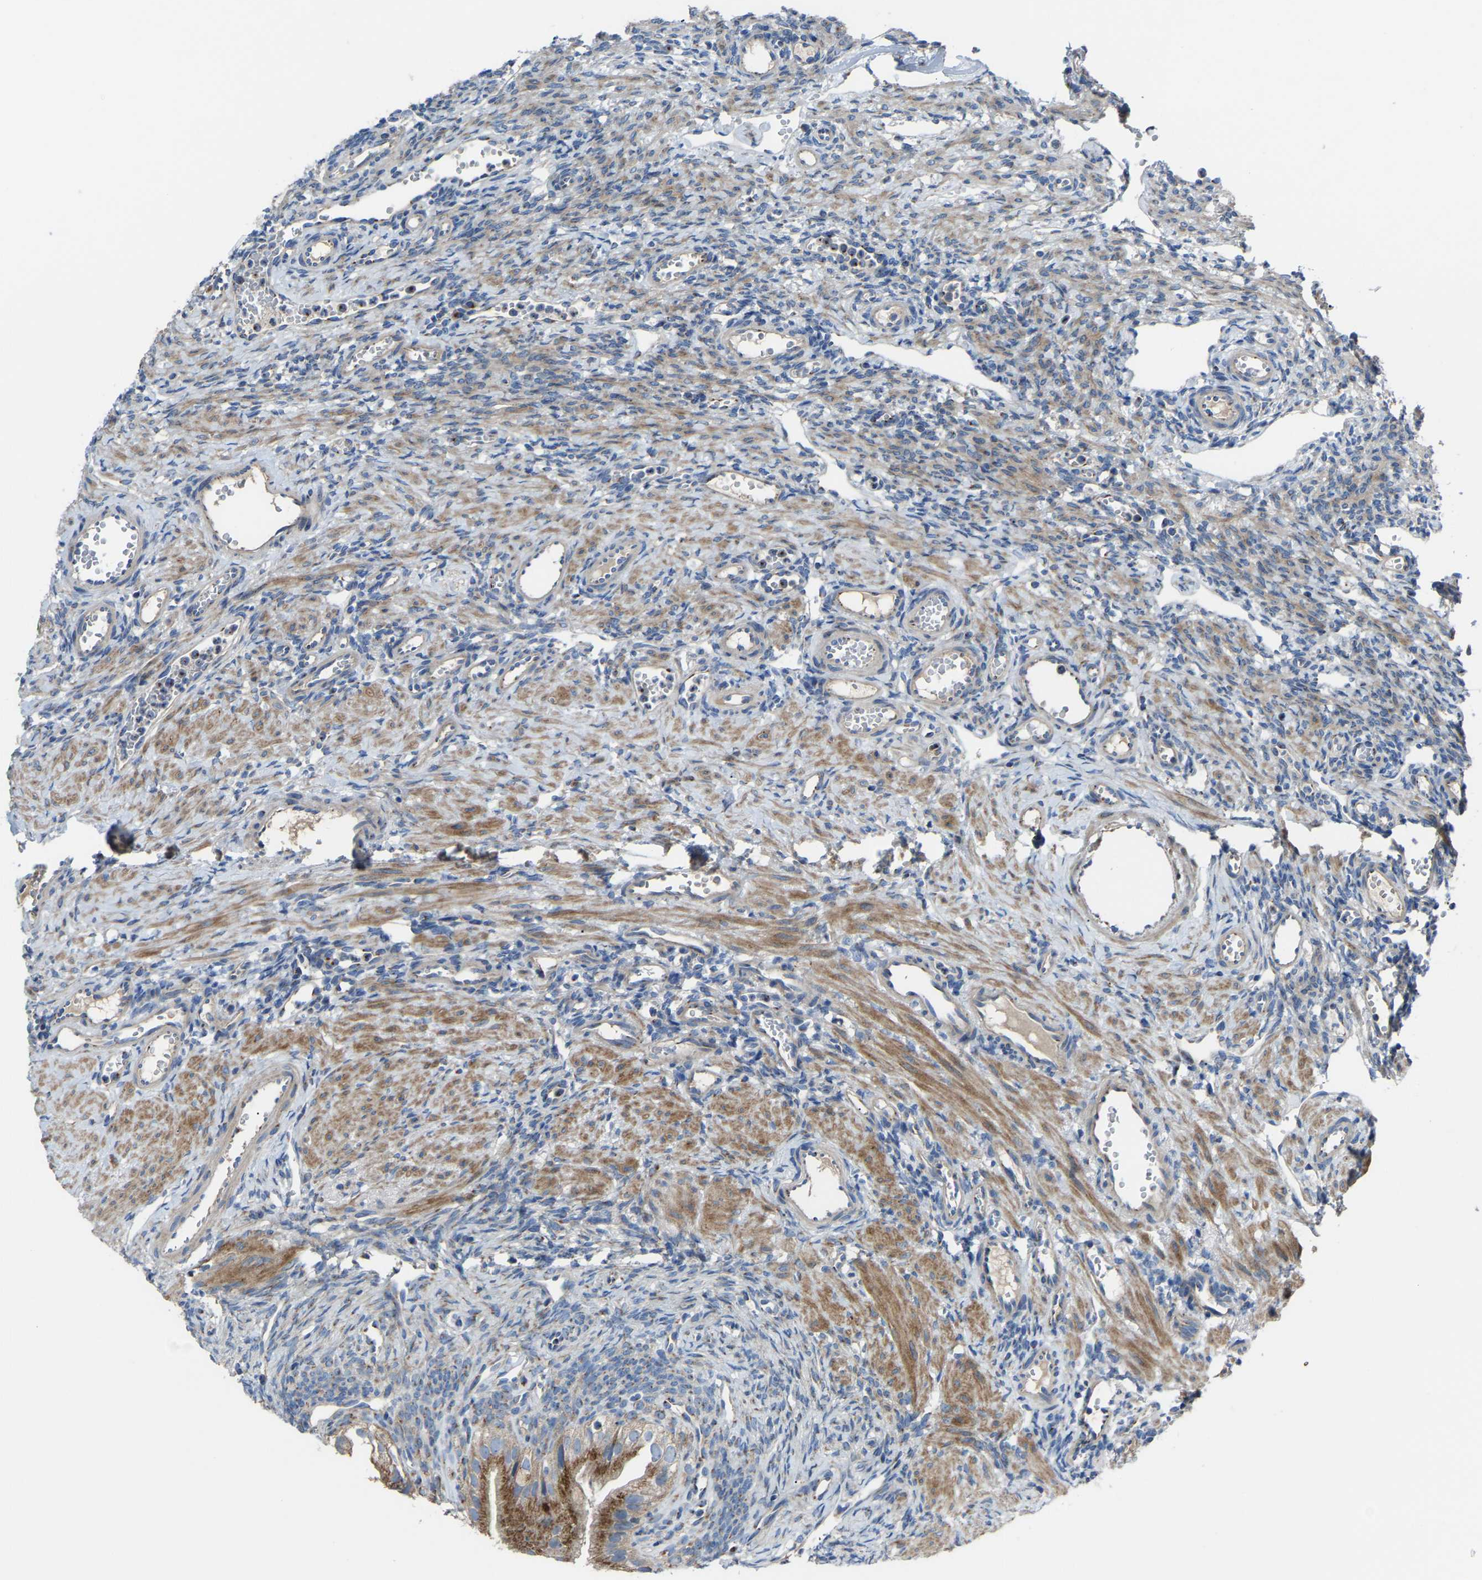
{"staining": {"intensity": "moderate", "quantity": ">75%", "location": "cytoplasmic/membranous"}, "tissue": "ovary", "cell_type": "Follicle cells", "image_type": "normal", "snomed": [{"axis": "morphology", "description": "Normal tissue, NOS"}, {"axis": "topography", "description": "Ovary"}], "caption": "DAB immunohistochemical staining of unremarkable human ovary displays moderate cytoplasmic/membranous protein positivity in approximately >75% of follicle cells.", "gene": "CANT1", "patient": {"sex": "female", "age": 33}}